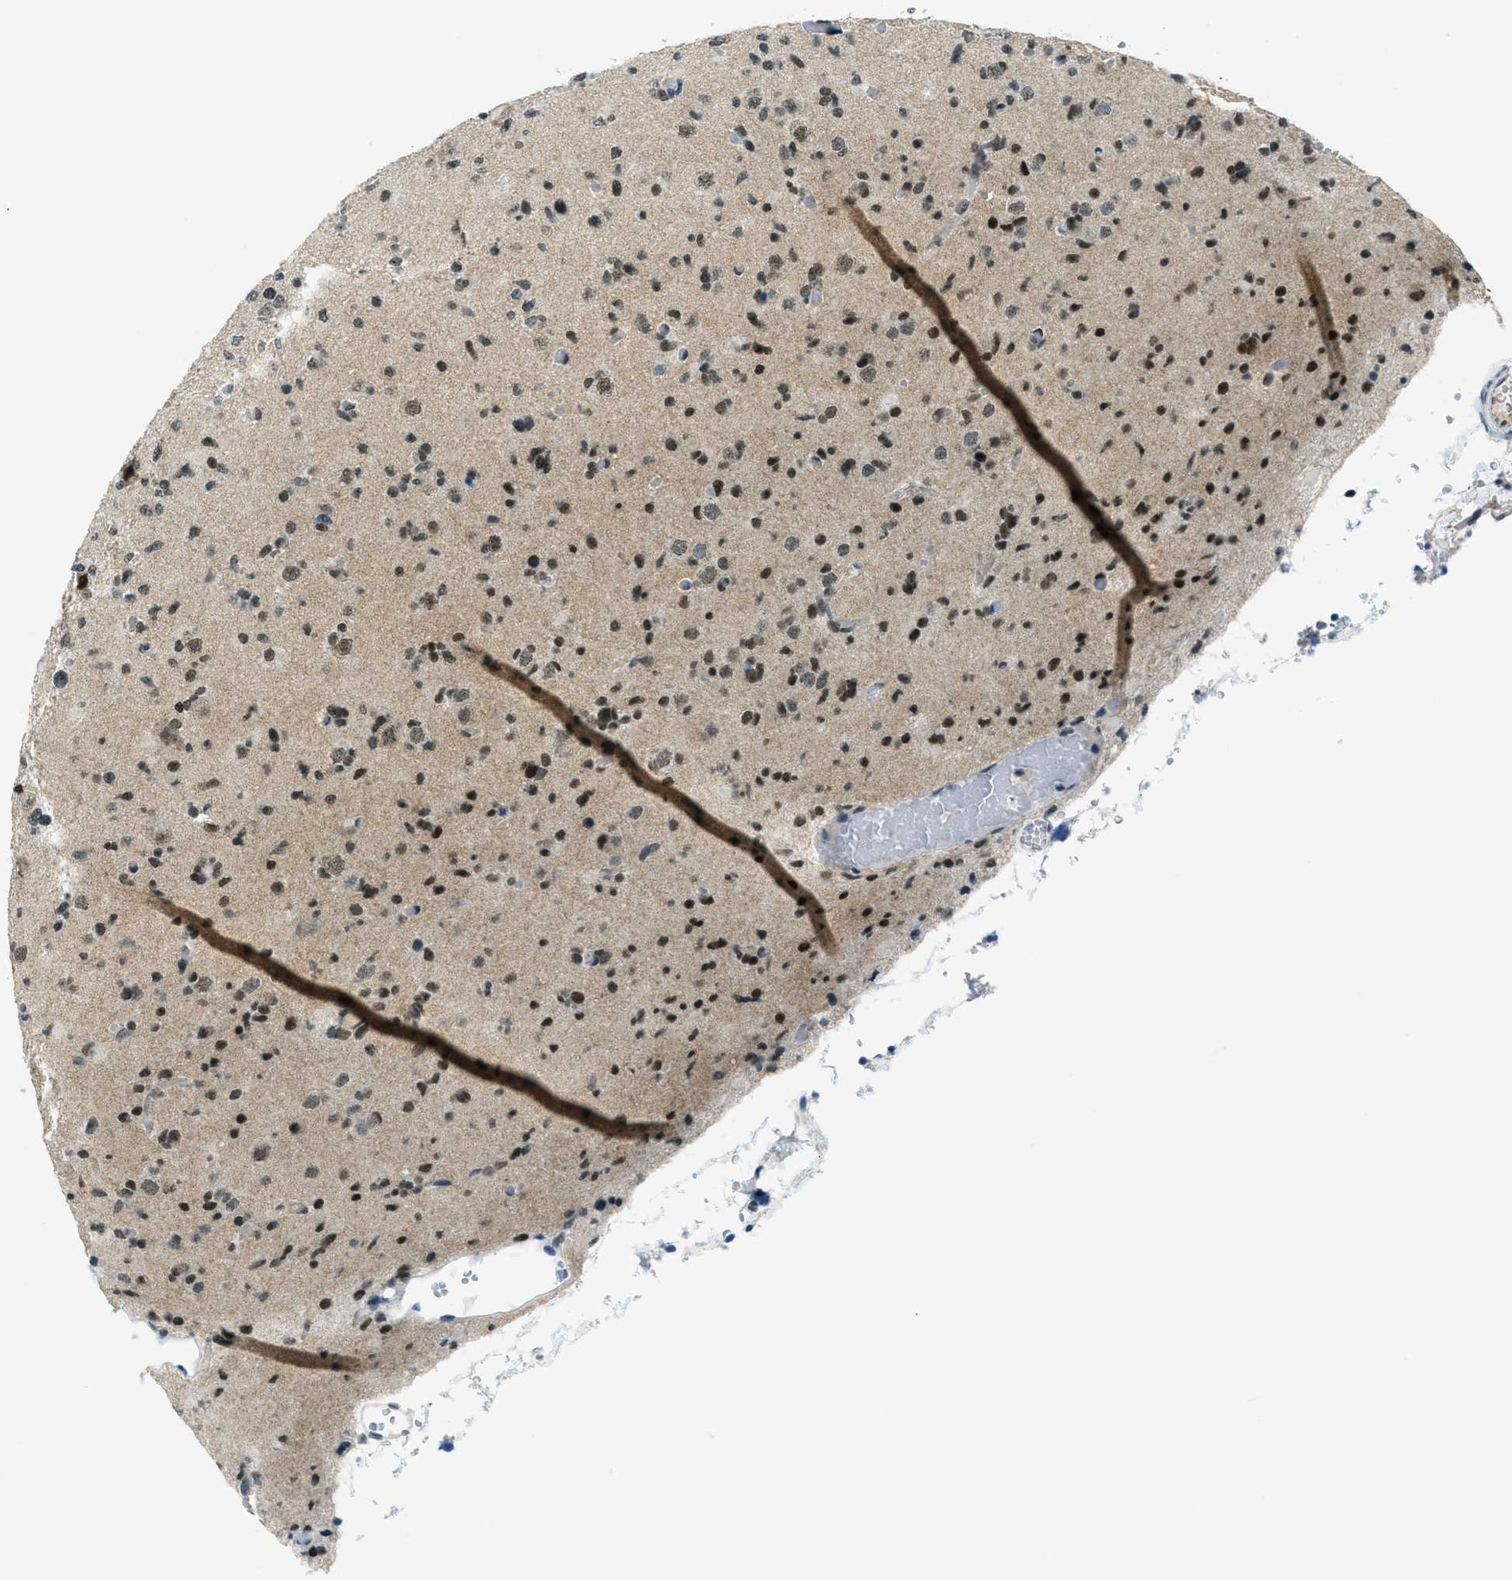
{"staining": {"intensity": "moderate", "quantity": ">75%", "location": "nuclear"}, "tissue": "glioma", "cell_type": "Tumor cells", "image_type": "cancer", "snomed": [{"axis": "morphology", "description": "Glioma, malignant, Low grade"}, {"axis": "topography", "description": "Brain"}], "caption": "Glioma stained for a protein (brown) reveals moderate nuclear positive staining in about >75% of tumor cells.", "gene": "KLF6", "patient": {"sex": "female", "age": 22}}